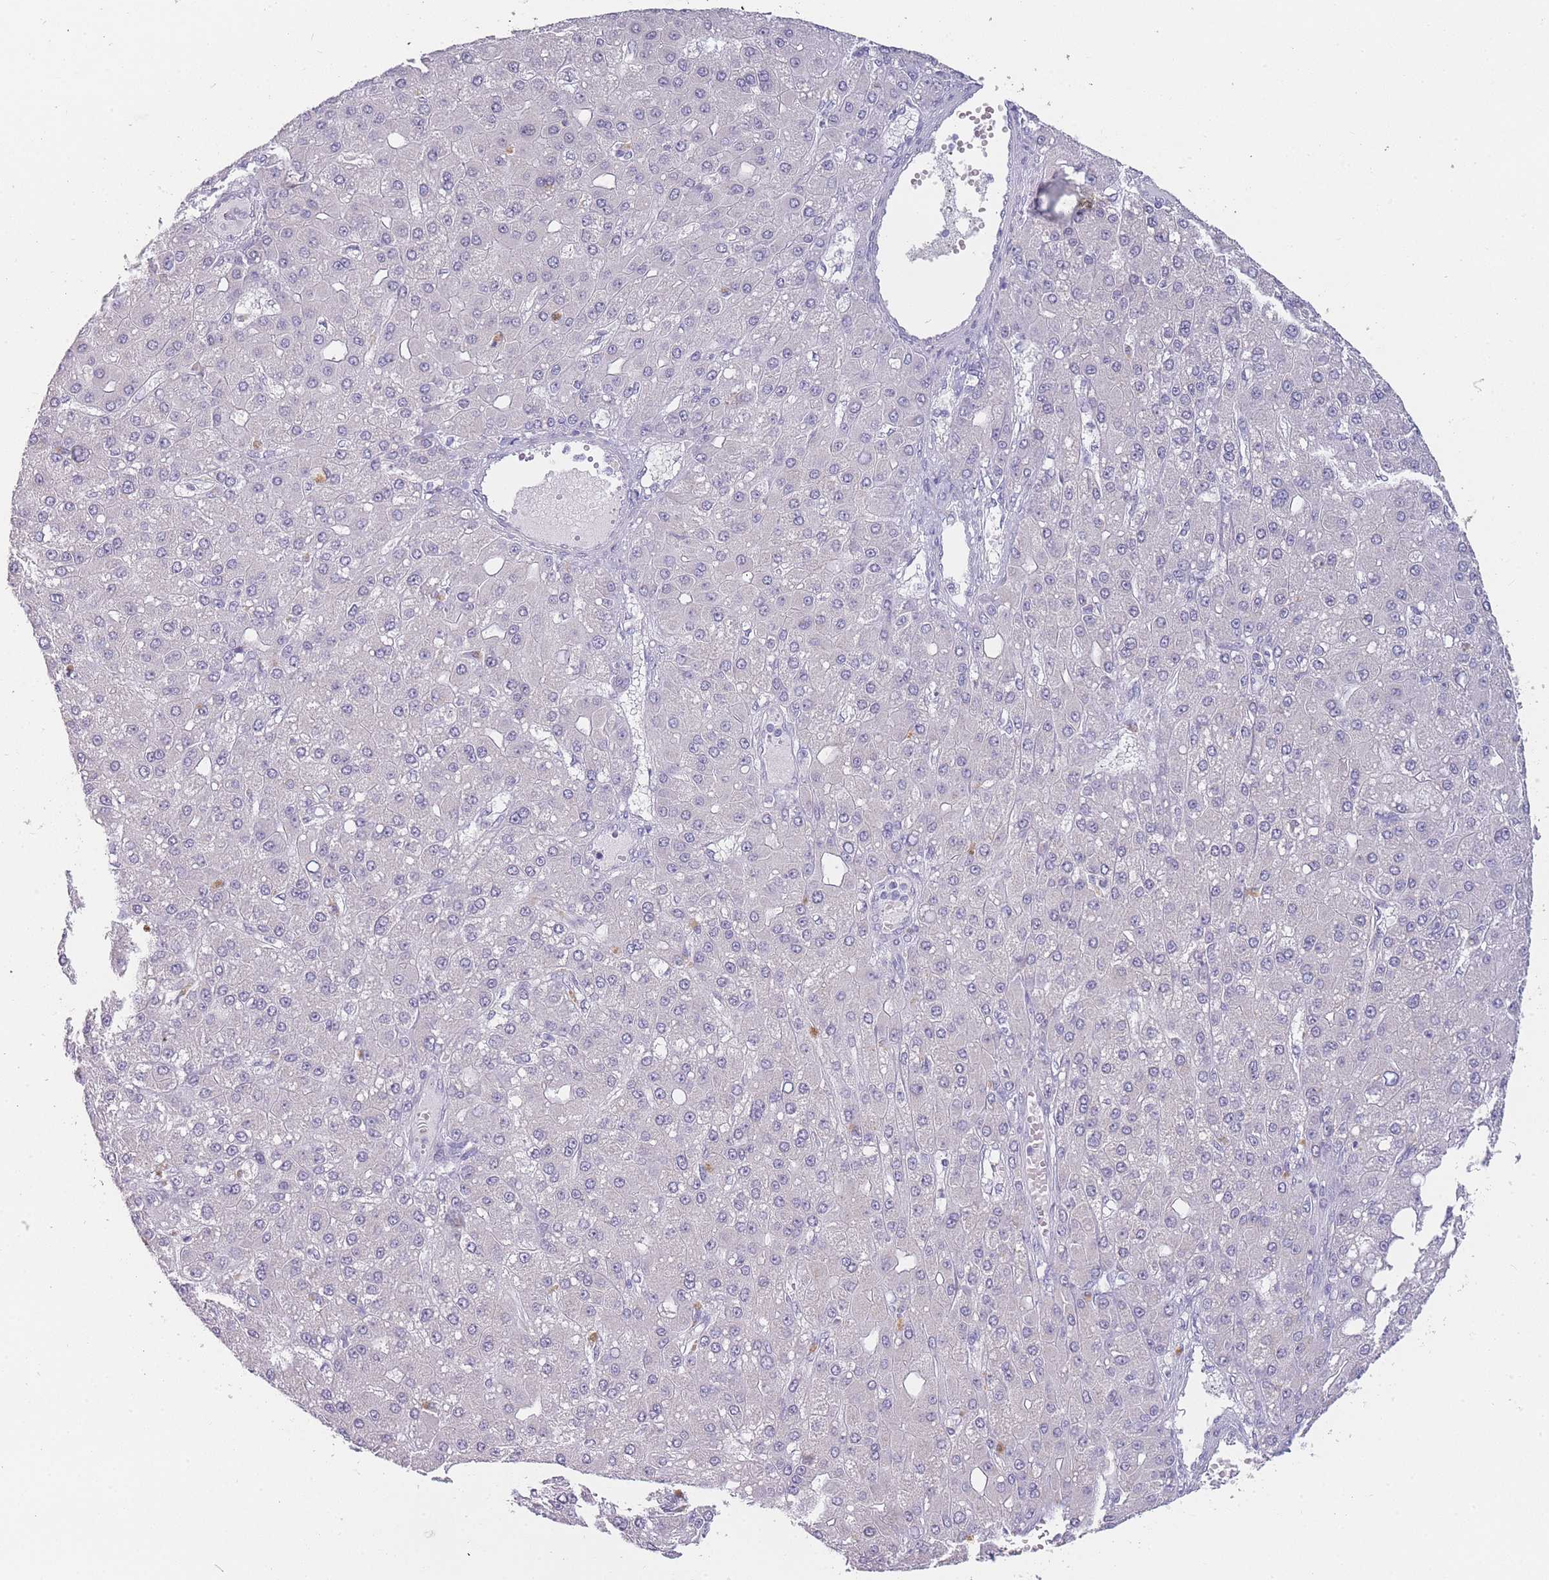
{"staining": {"intensity": "negative", "quantity": "none", "location": "none"}, "tissue": "liver cancer", "cell_type": "Tumor cells", "image_type": "cancer", "snomed": [{"axis": "morphology", "description": "Carcinoma, Hepatocellular, NOS"}, {"axis": "topography", "description": "Liver"}], "caption": "A histopathology image of liver cancer stained for a protein exhibits no brown staining in tumor cells.", "gene": "INS", "patient": {"sex": "male", "age": 67}}